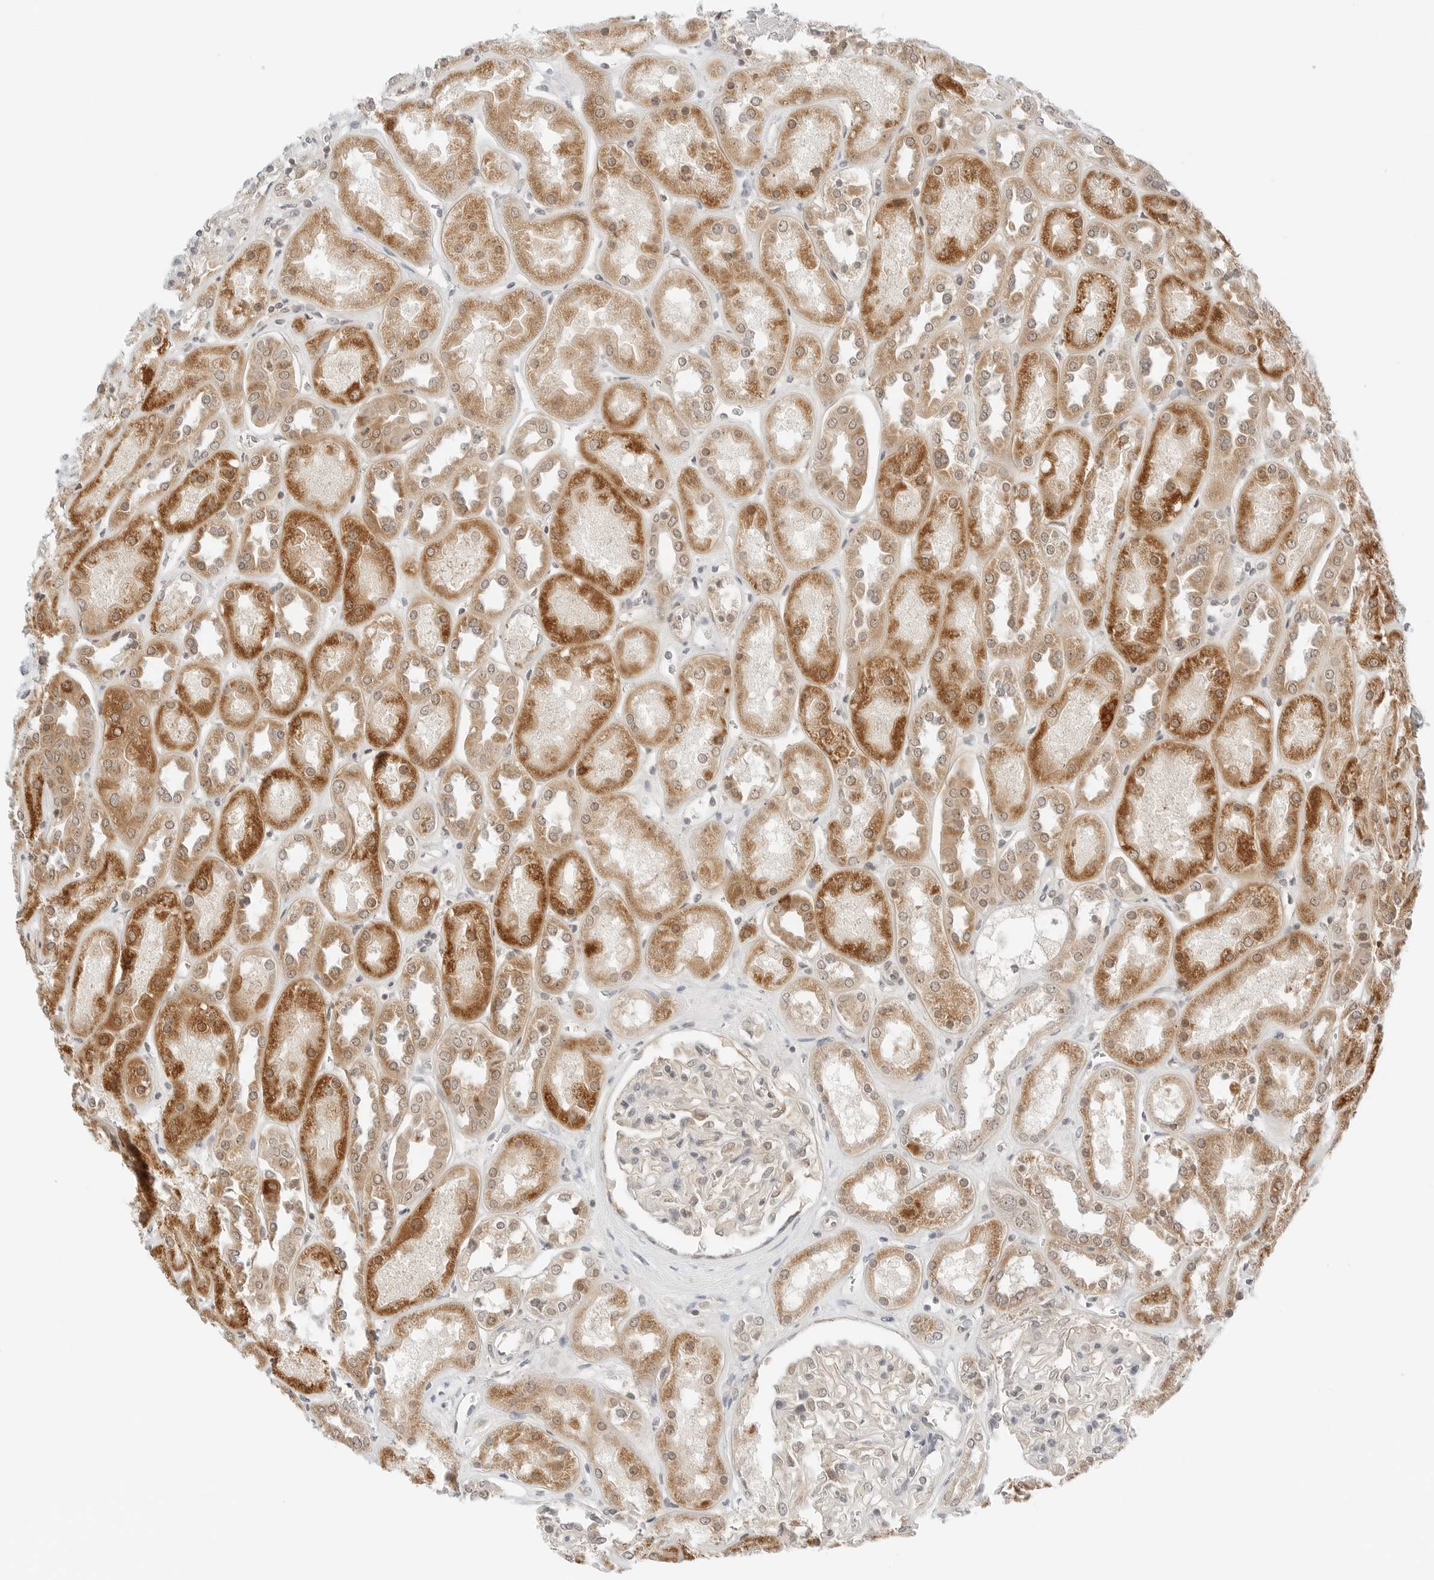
{"staining": {"intensity": "weak", "quantity": "<25%", "location": "nuclear"}, "tissue": "kidney", "cell_type": "Cells in glomeruli", "image_type": "normal", "snomed": [{"axis": "morphology", "description": "Normal tissue, NOS"}, {"axis": "topography", "description": "Kidney"}], "caption": "Immunohistochemistry (IHC) micrograph of normal human kidney stained for a protein (brown), which exhibits no staining in cells in glomeruli.", "gene": "IQCC", "patient": {"sex": "male", "age": 70}}